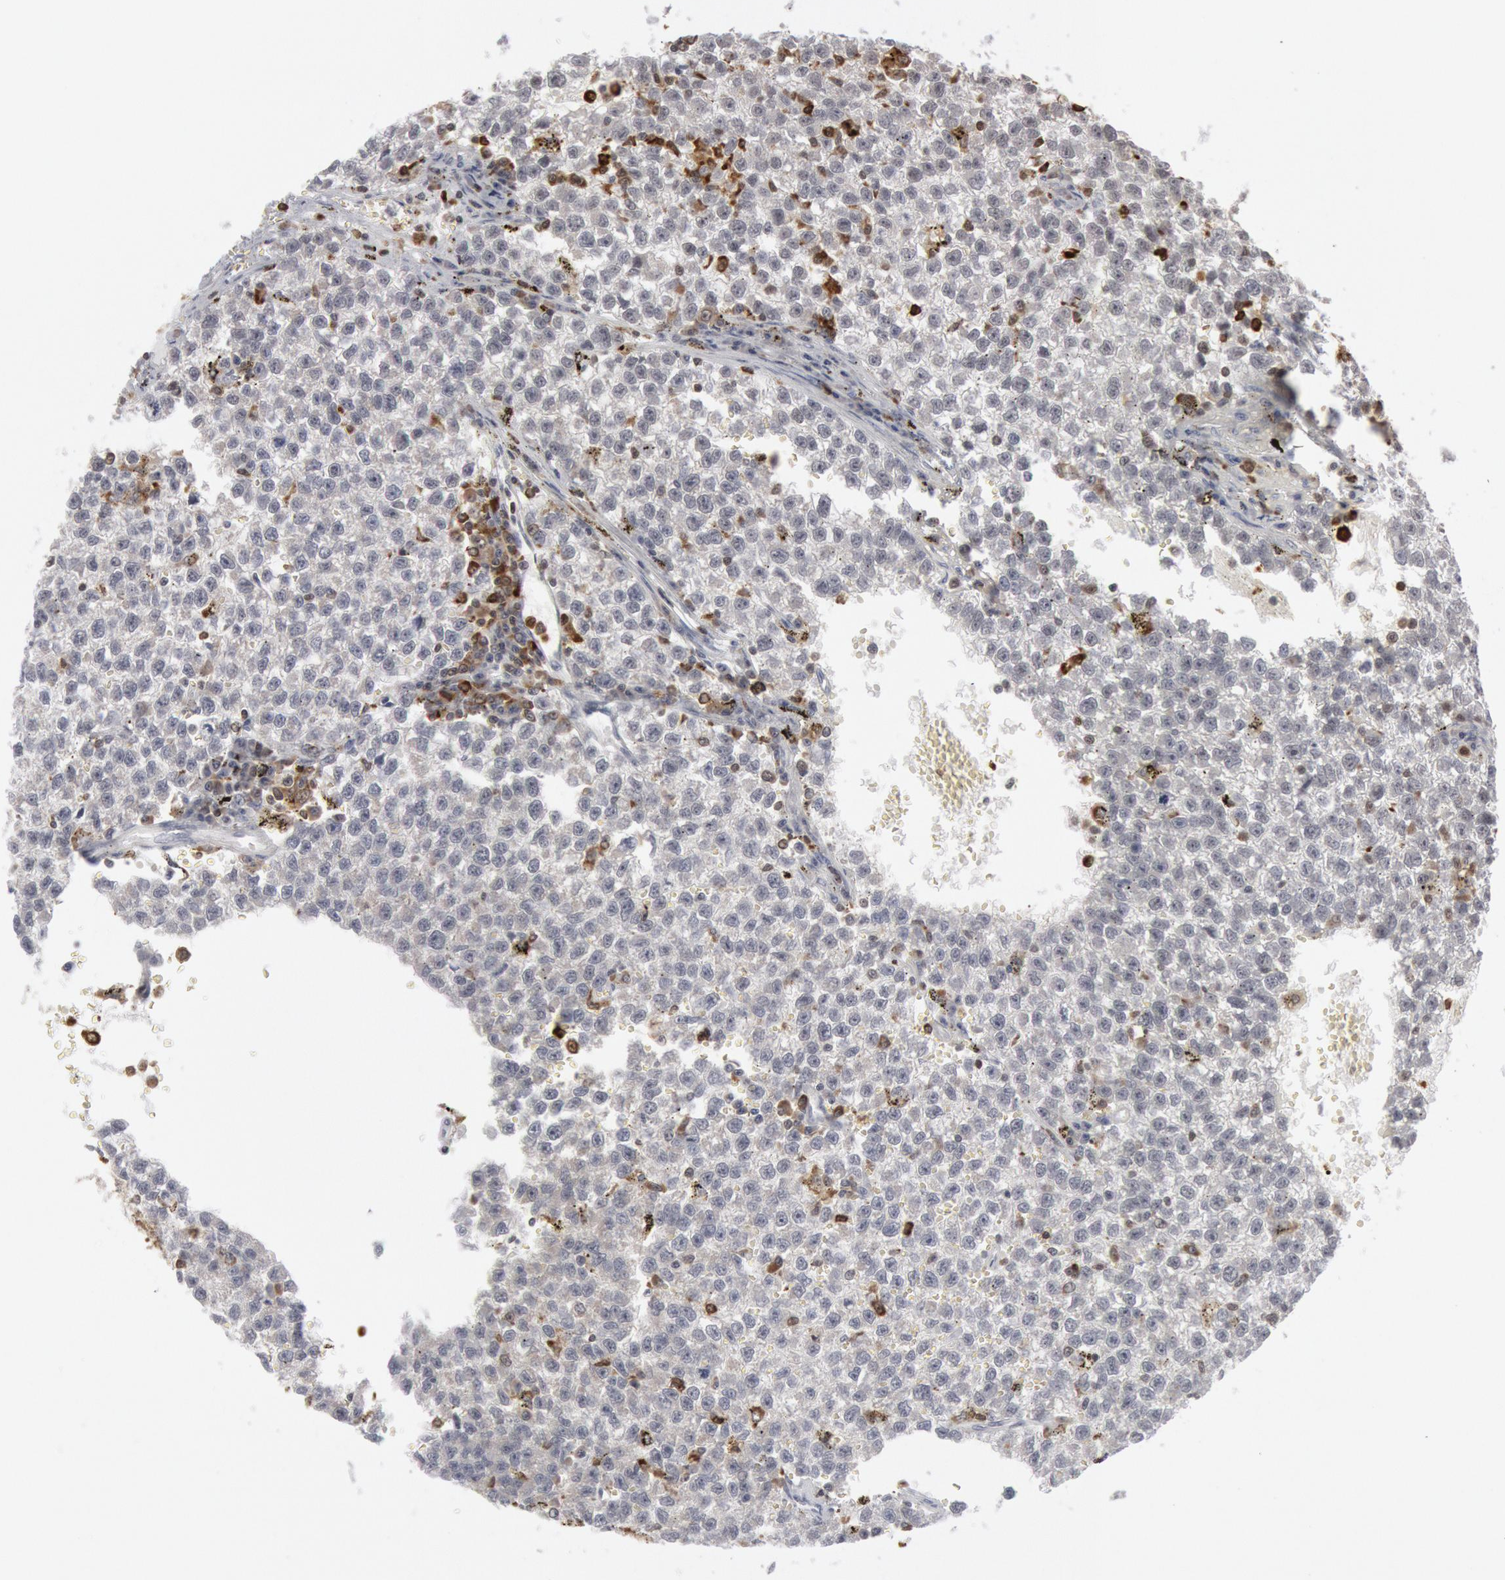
{"staining": {"intensity": "weak", "quantity": ">75%", "location": "cytoplasmic/membranous"}, "tissue": "testis cancer", "cell_type": "Tumor cells", "image_type": "cancer", "snomed": [{"axis": "morphology", "description": "Seminoma, NOS"}, {"axis": "topography", "description": "Testis"}], "caption": "Human seminoma (testis) stained with a brown dye exhibits weak cytoplasmic/membranous positive positivity in approximately >75% of tumor cells.", "gene": "PTPN6", "patient": {"sex": "male", "age": 35}}